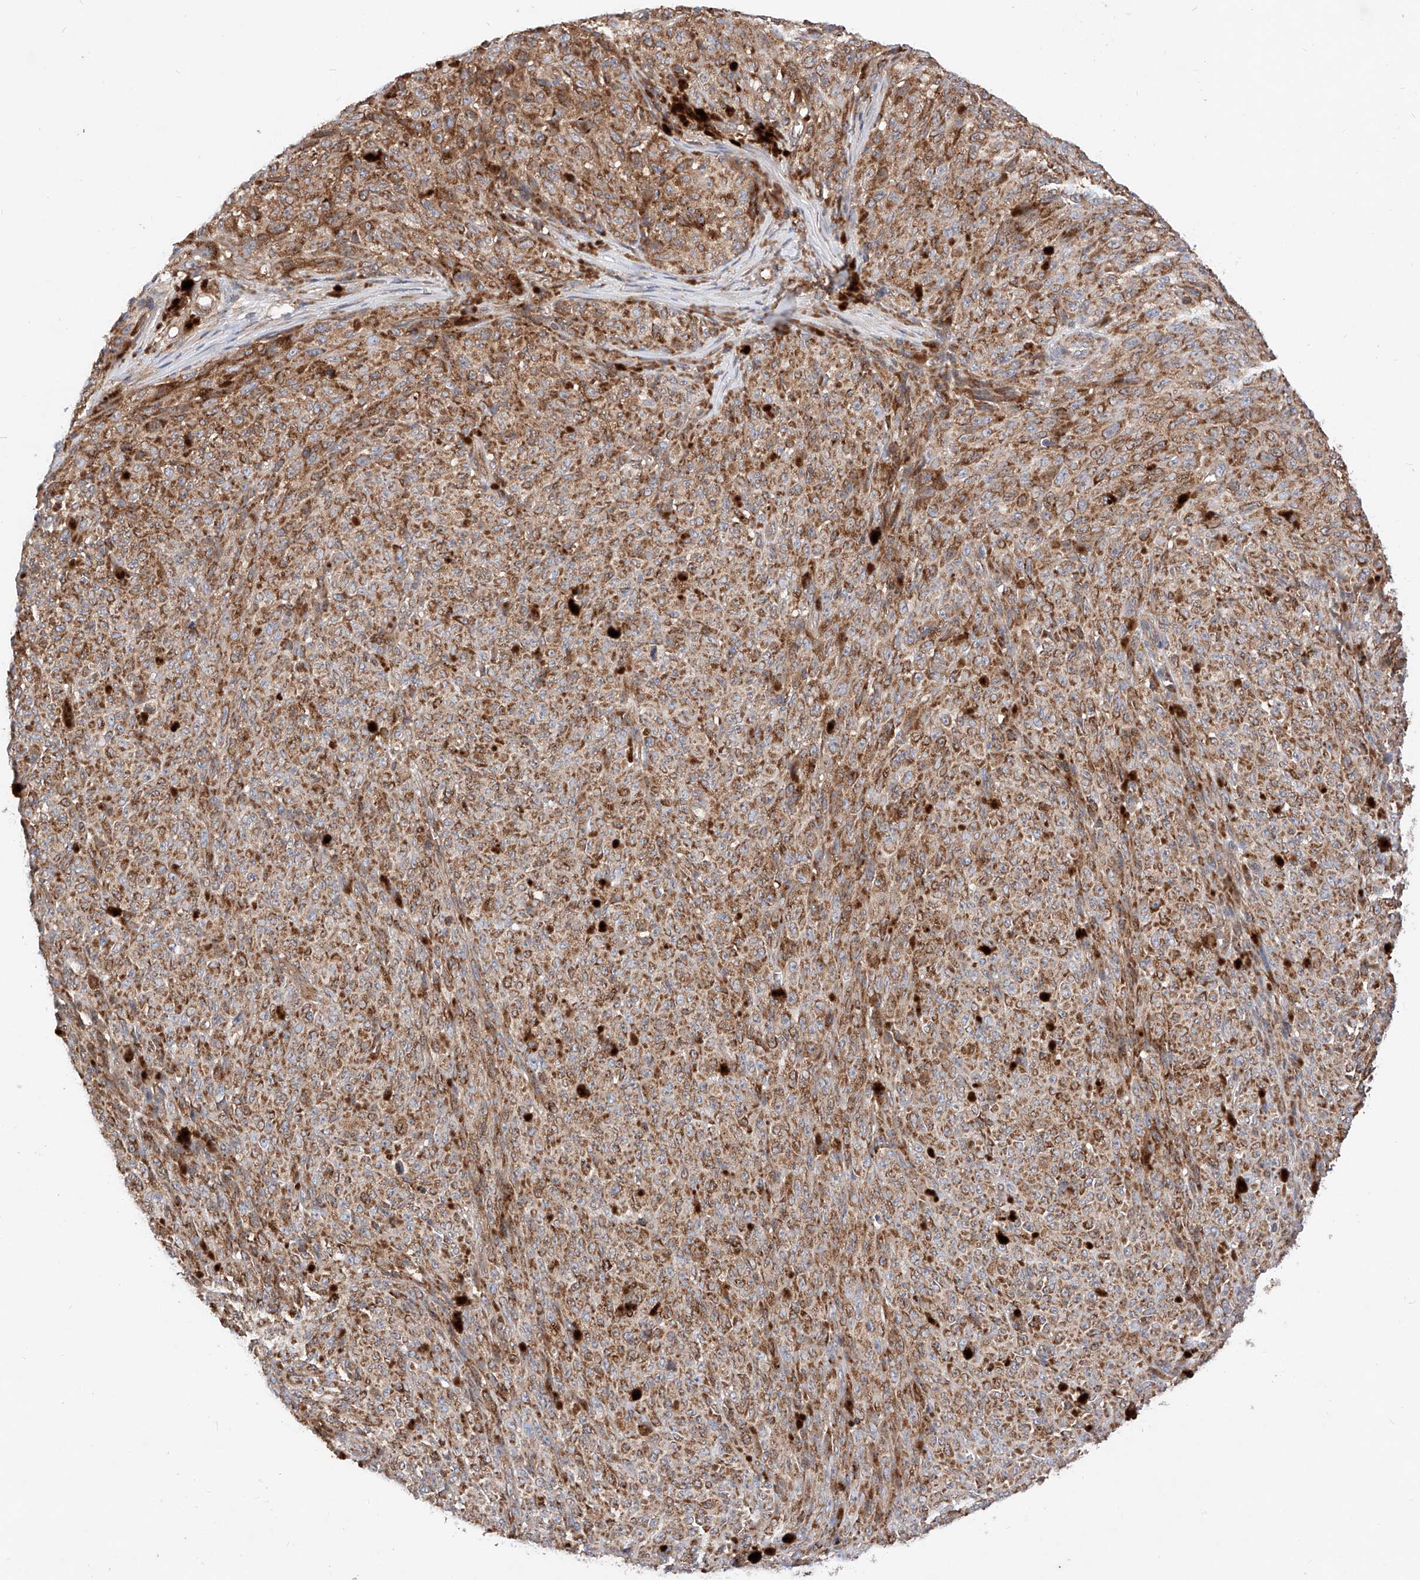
{"staining": {"intensity": "moderate", "quantity": ">75%", "location": "cytoplasmic/membranous"}, "tissue": "melanoma", "cell_type": "Tumor cells", "image_type": "cancer", "snomed": [{"axis": "morphology", "description": "Malignant melanoma, NOS"}, {"axis": "topography", "description": "Skin"}], "caption": "Protein expression analysis of melanoma exhibits moderate cytoplasmic/membranous staining in approximately >75% of tumor cells.", "gene": "NR1D1", "patient": {"sex": "female", "age": 82}}